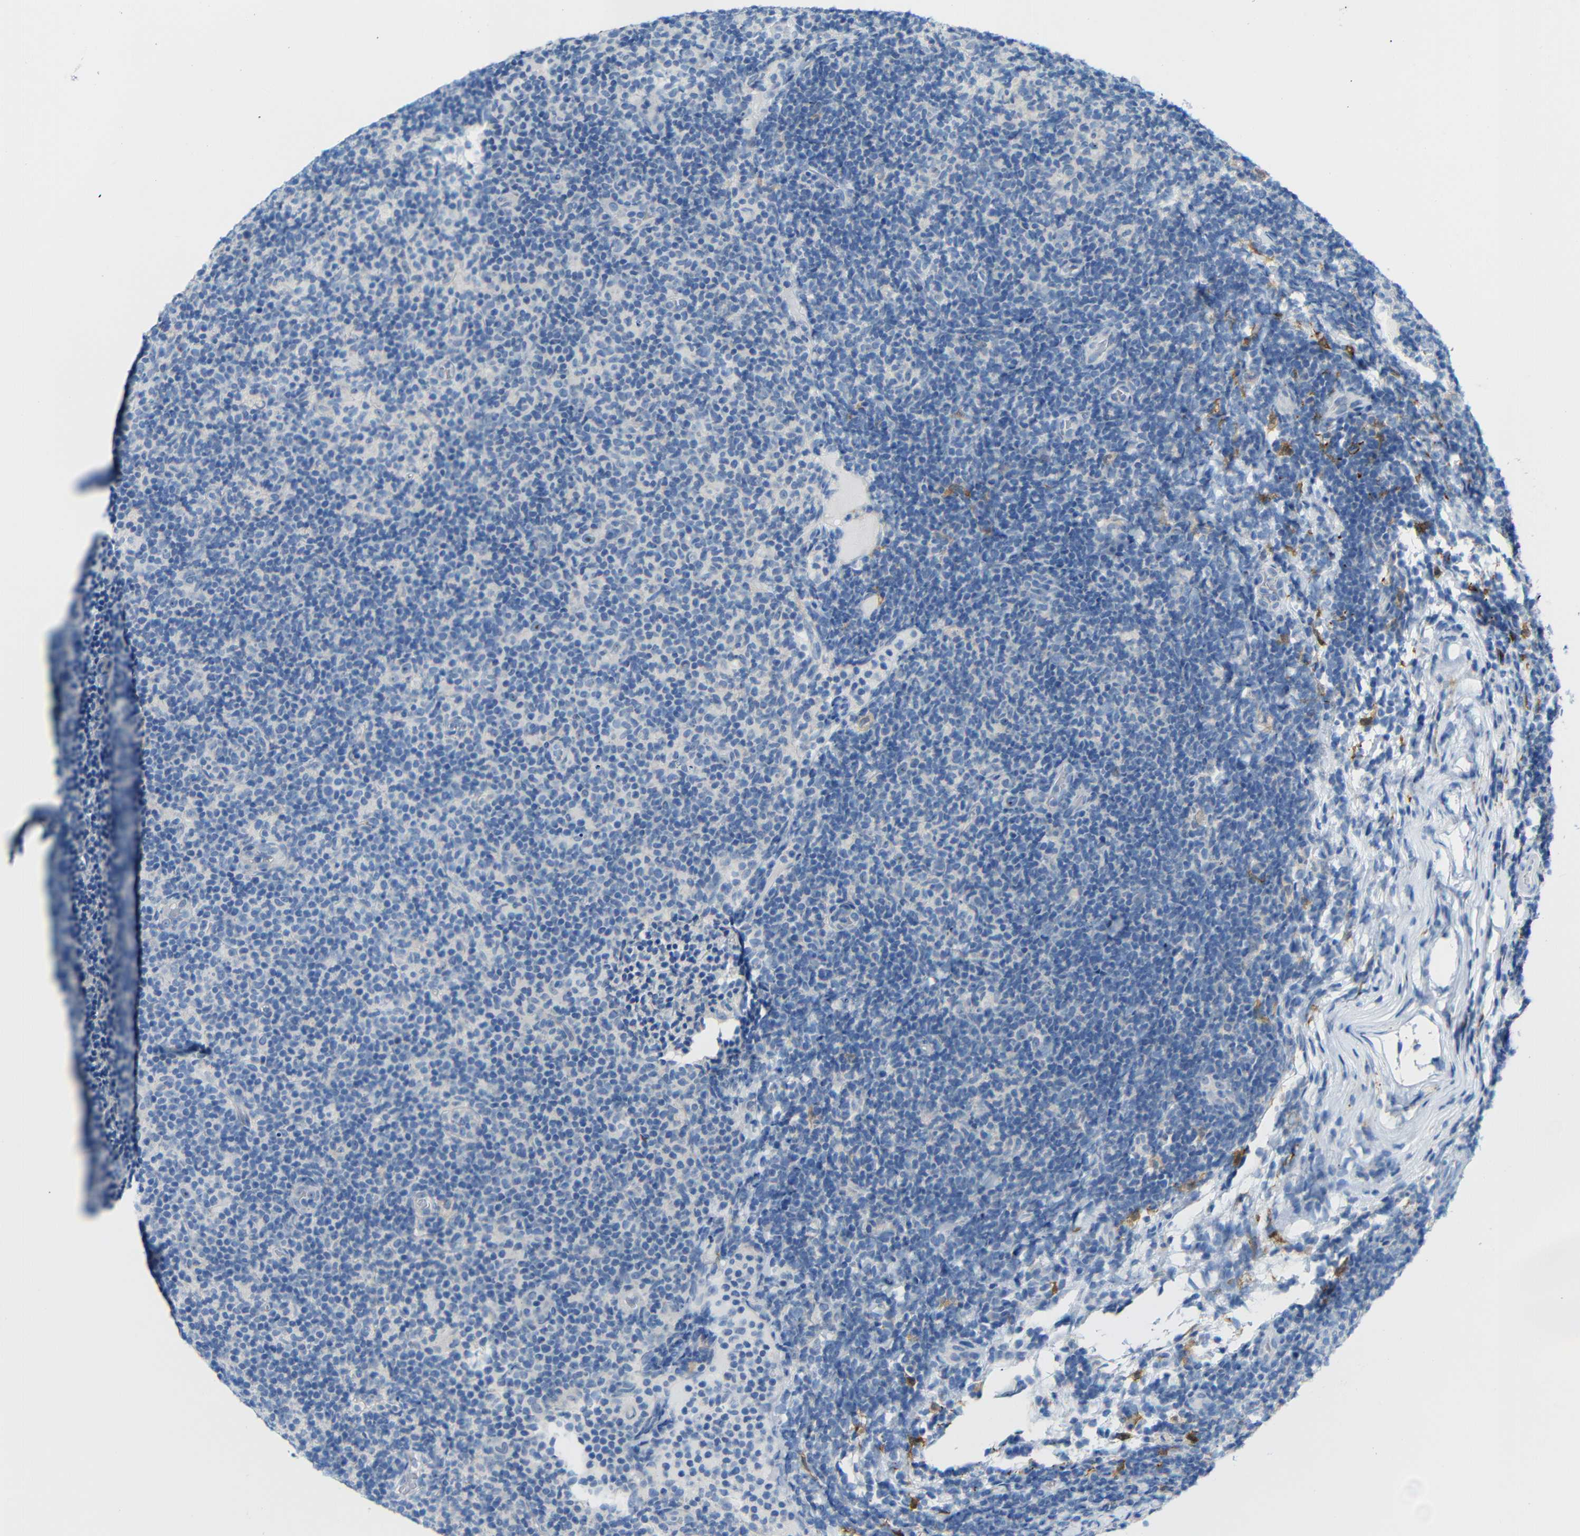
{"staining": {"intensity": "negative", "quantity": "none", "location": "none"}, "tissue": "lymphoma", "cell_type": "Tumor cells", "image_type": "cancer", "snomed": [{"axis": "morphology", "description": "Malignant lymphoma, non-Hodgkin's type, Low grade"}, {"axis": "topography", "description": "Lymph node"}], "caption": "An image of lymphoma stained for a protein demonstrates no brown staining in tumor cells.", "gene": "C1orf210", "patient": {"sex": "male", "age": 83}}